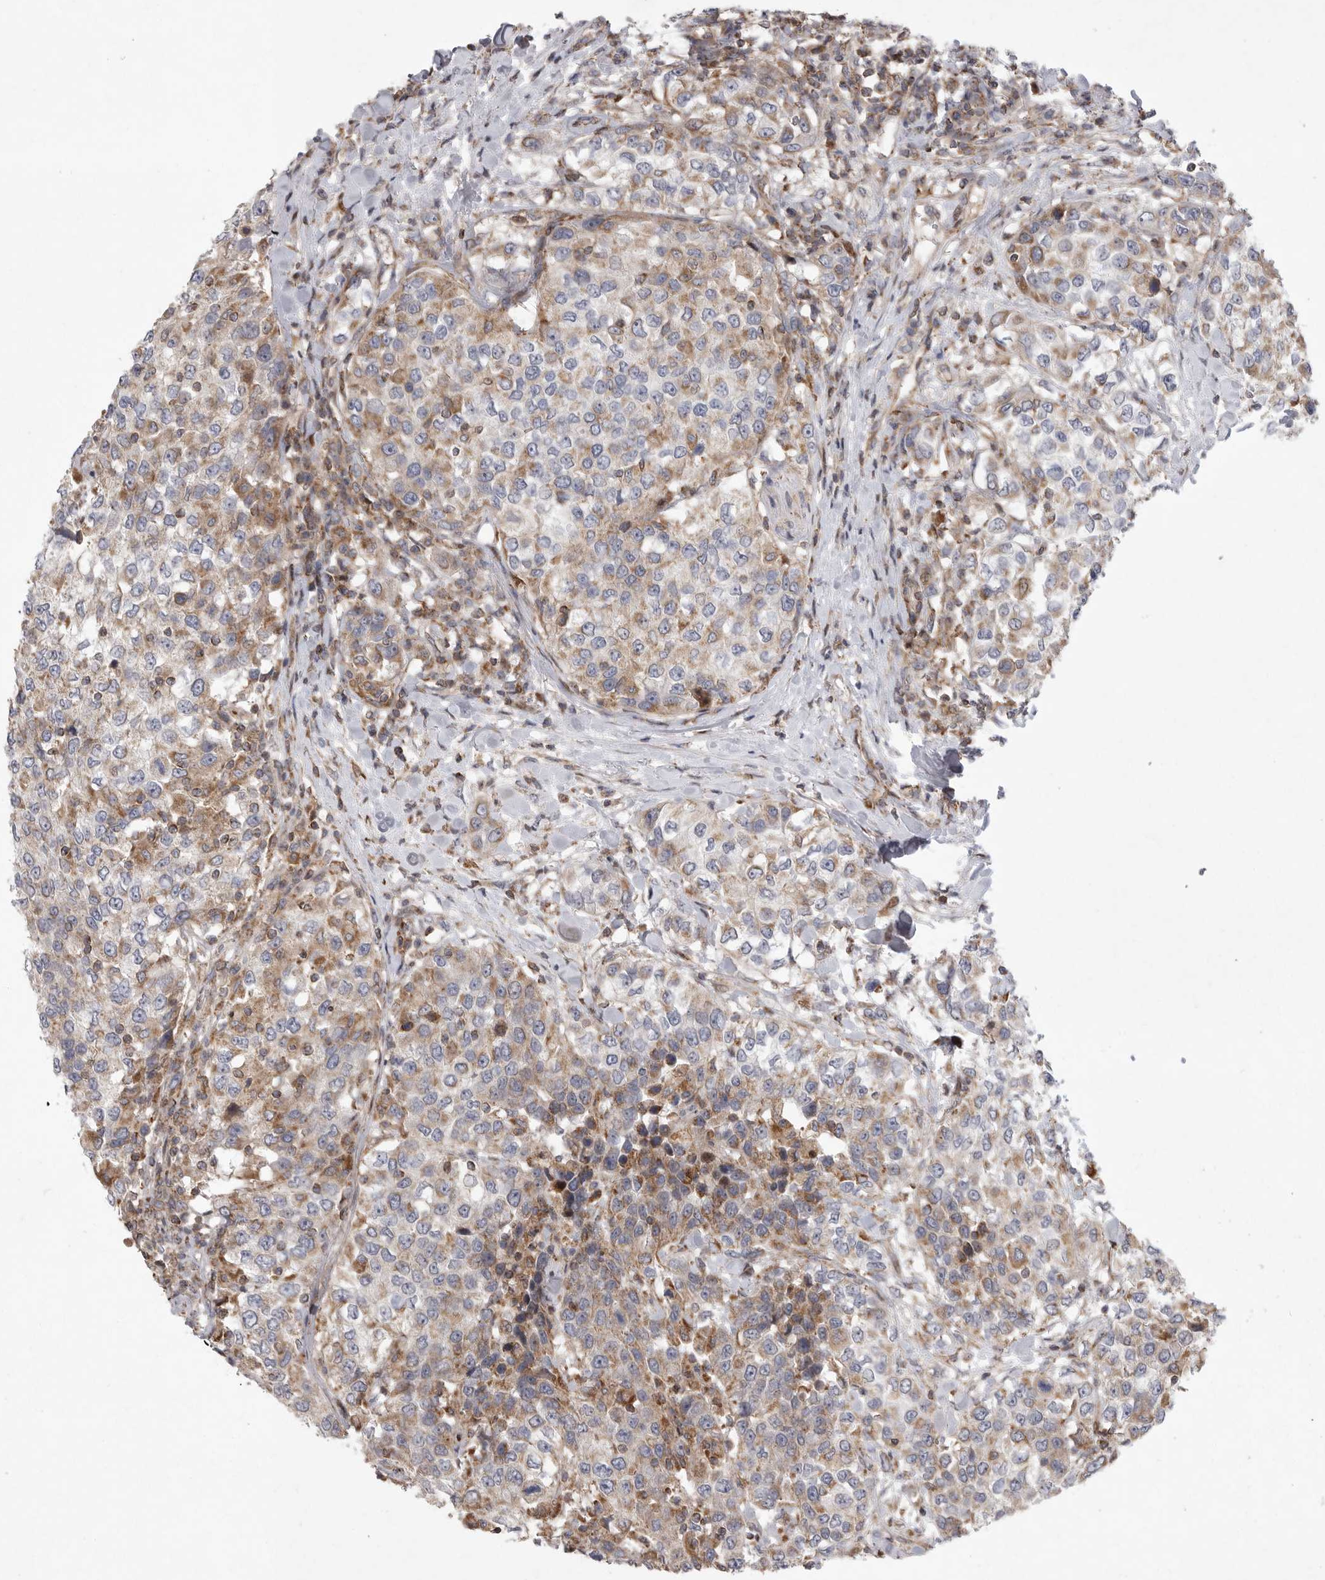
{"staining": {"intensity": "moderate", "quantity": "<25%", "location": "cytoplasmic/membranous"}, "tissue": "urothelial cancer", "cell_type": "Tumor cells", "image_type": "cancer", "snomed": [{"axis": "morphology", "description": "Urothelial carcinoma, High grade"}, {"axis": "topography", "description": "Urinary bladder"}], "caption": "A brown stain labels moderate cytoplasmic/membranous positivity of a protein in high-grade urothelial carcinoma tumor cells.", "gene": "MPZL1", "patient": {"sex": "female", "age": 80}}